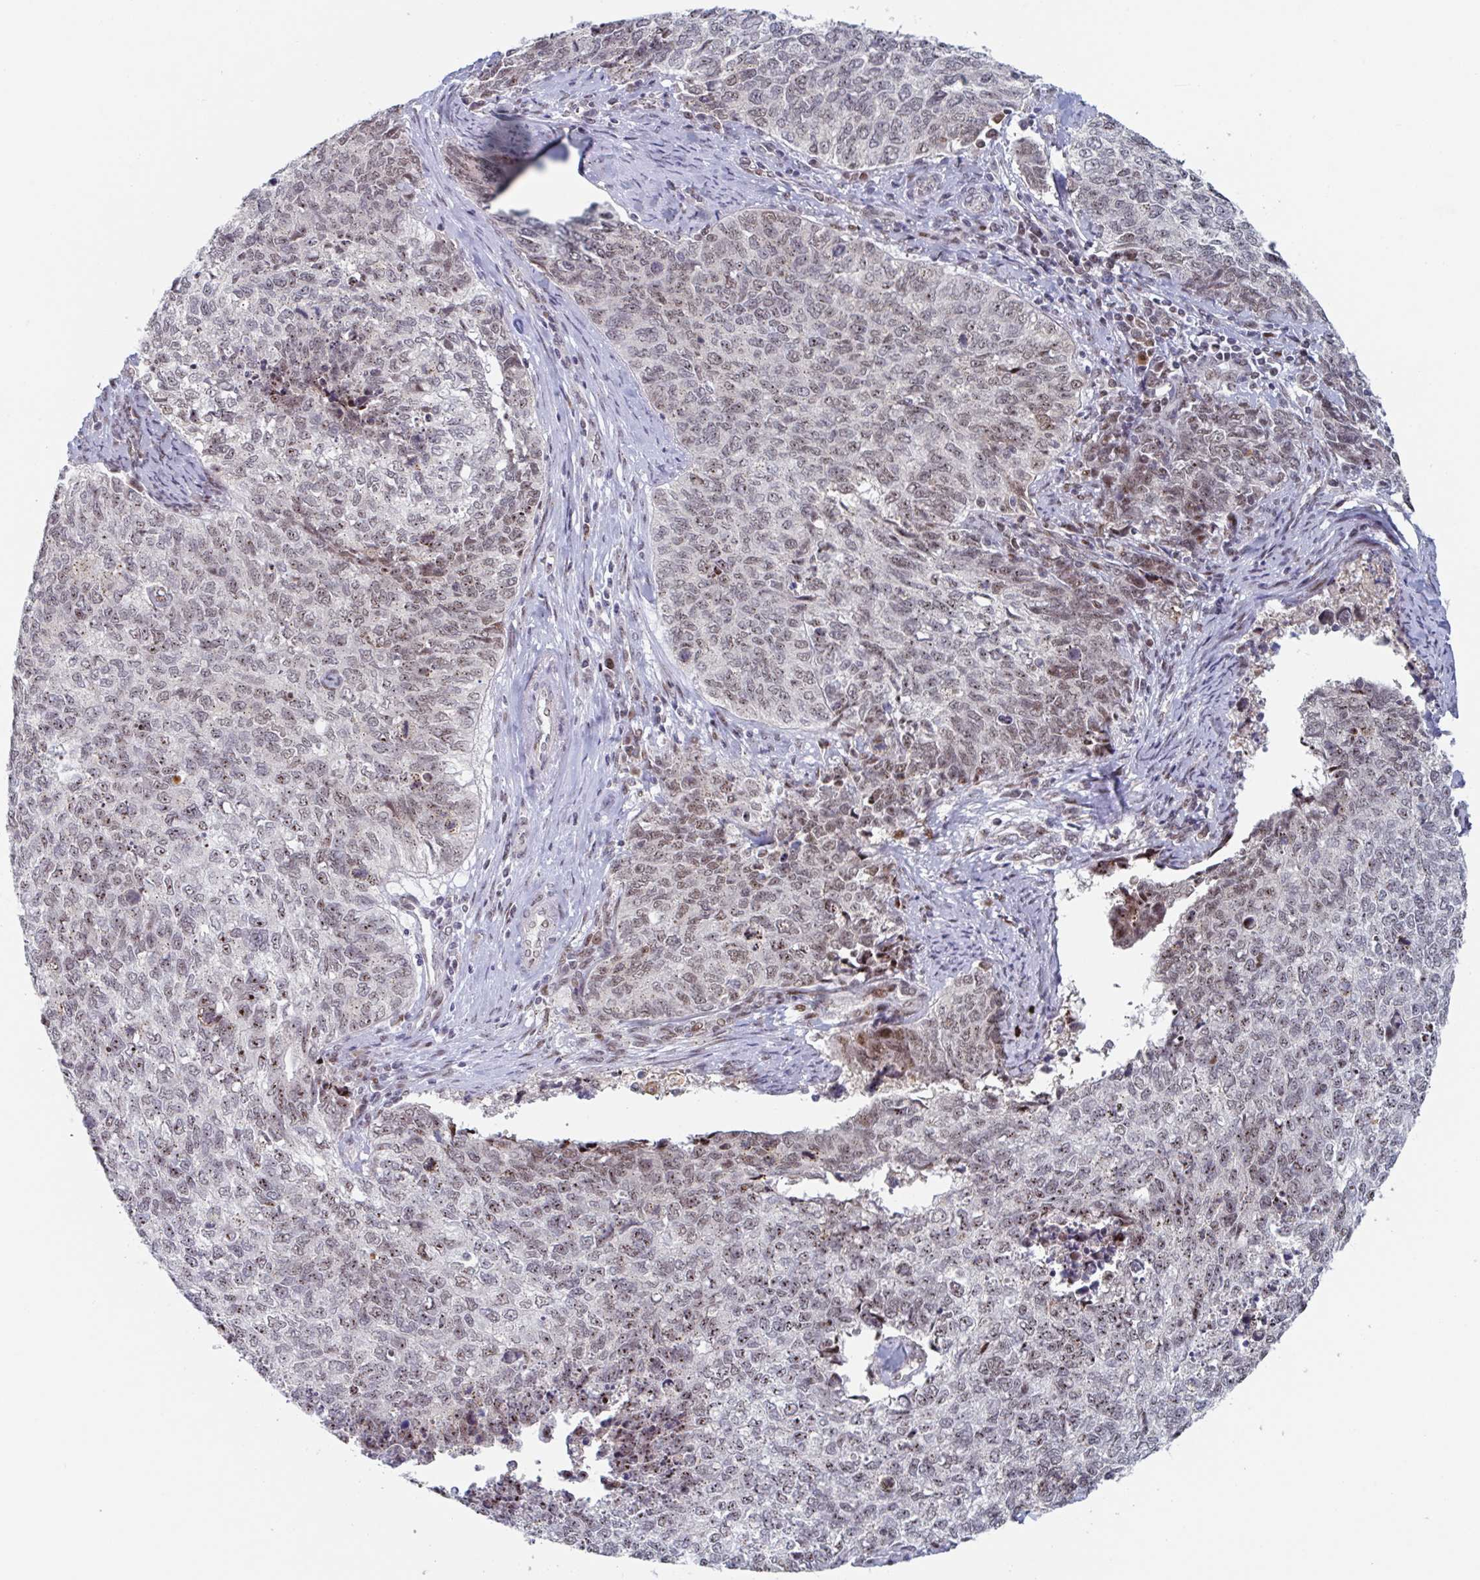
{"staining": {"intensity": "moderate", "quantity": "25%-75%", "location": "nuclear"}, "tissue": "cervical cancer", "cell_type": "Tumor cells", "image_type": "cancer", "snomed": [{"axis": "morphology", "description": "Adenocarcinoma, NOS"}, {"axis": "topography", "description": "Cervix"}], "caption": "About 25%-75% of tumor cells in cervical cancer (adenocarcinoma) exhibit moderate nuclear protein positivity as visualized by brown immunohistochemical staining.", "gene": "RNF212", "patient": {"sex": "female", "age": 63}}